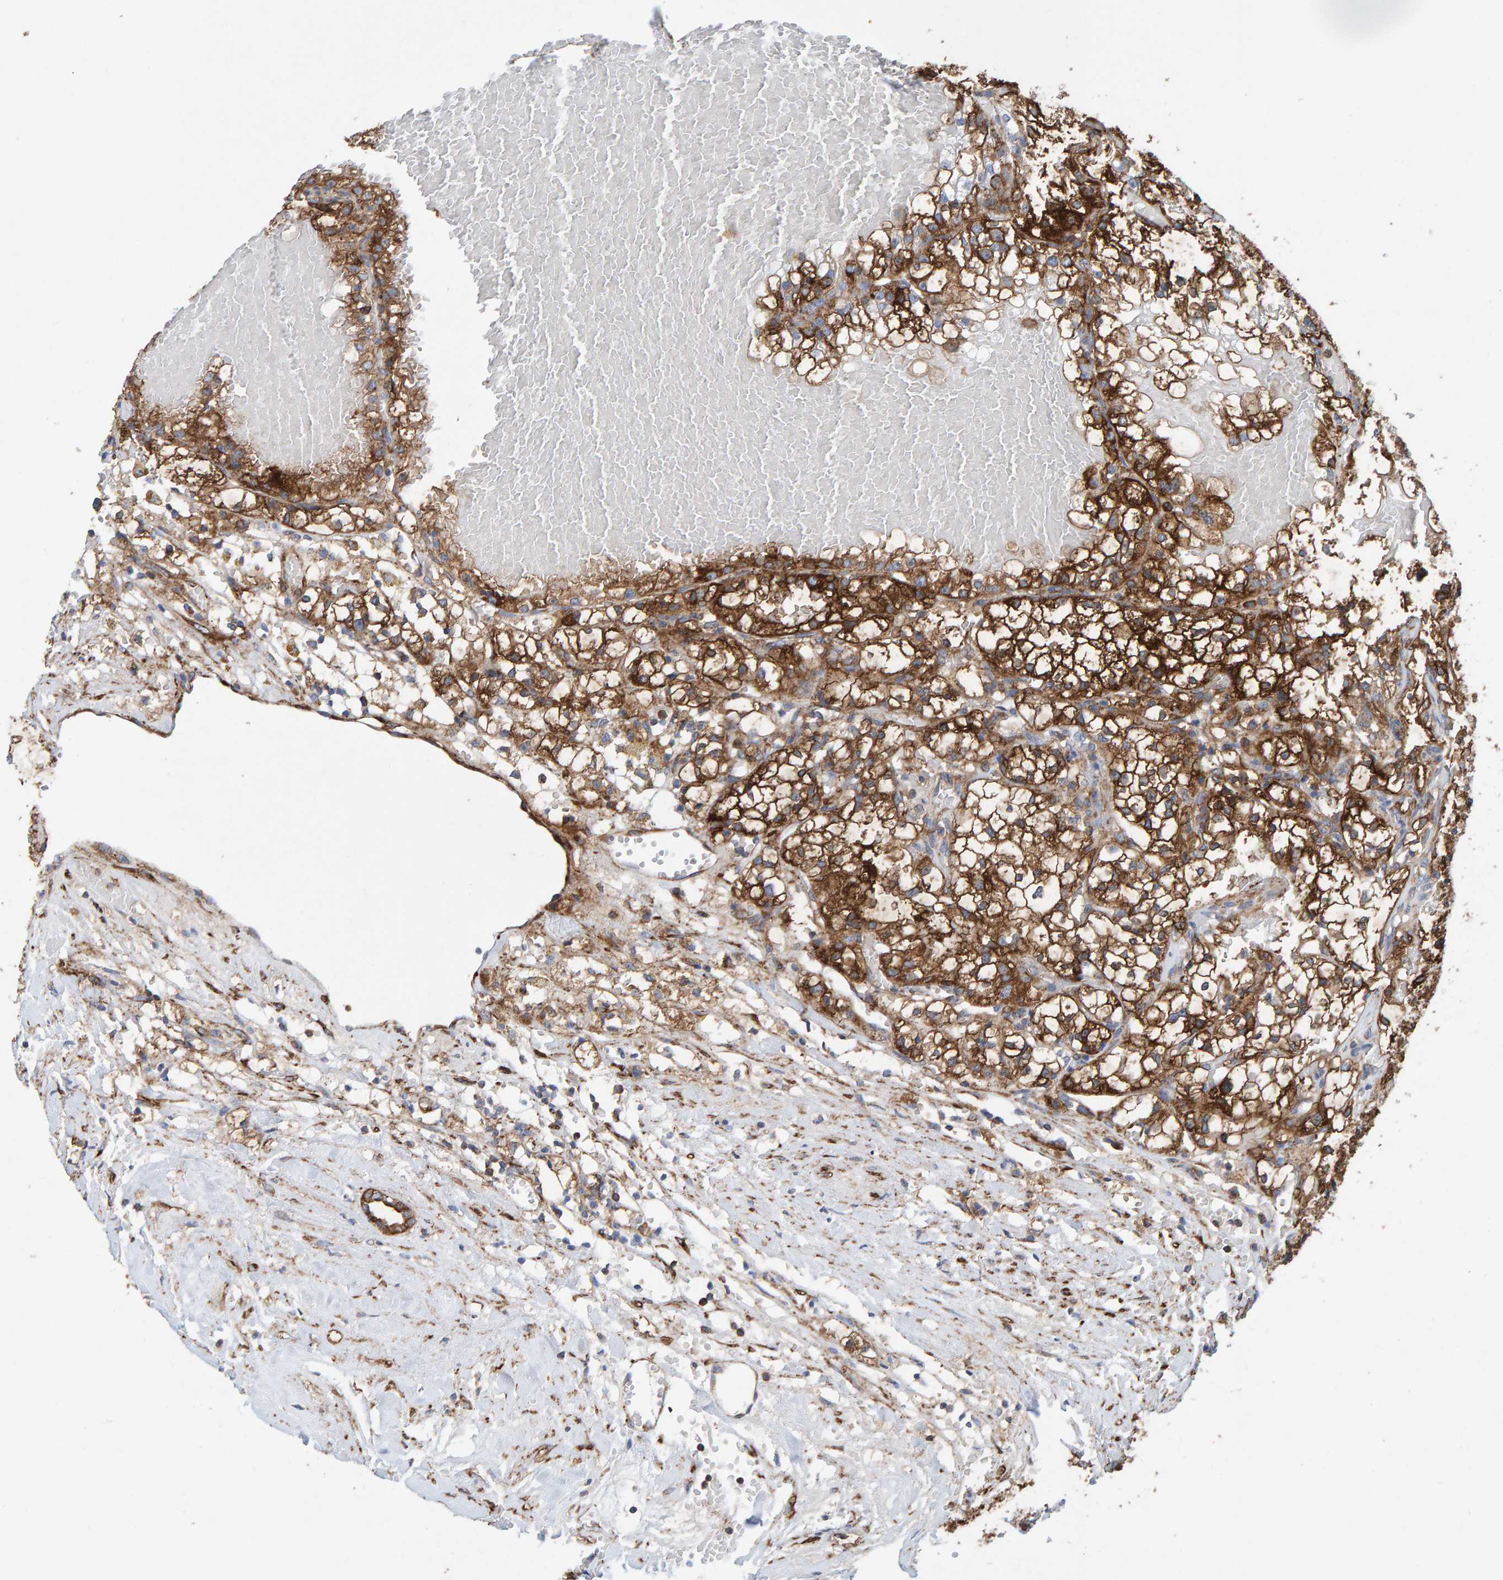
{"staining": {"intensity": "strong", "quantity": ">75%", "location": "cytoplasmic/membranous"}, "tissue": "renal cancer", "cell_type": "Tumor cells", "image_type": "cancer", "snomed": [{"axis": "morphology", "description": "Adenocarcinoma, NOS"}, {"axis": "topography", "description": "Kidney"}], "caption": "Immunohistochemistry of adenocarcinoma (renal) exhibits high levels of strong cytoplasmic/membranous staining in about >75% of tumor cells.", "gene": "MVP", "patient": {"sex": "male", "age": 56}}